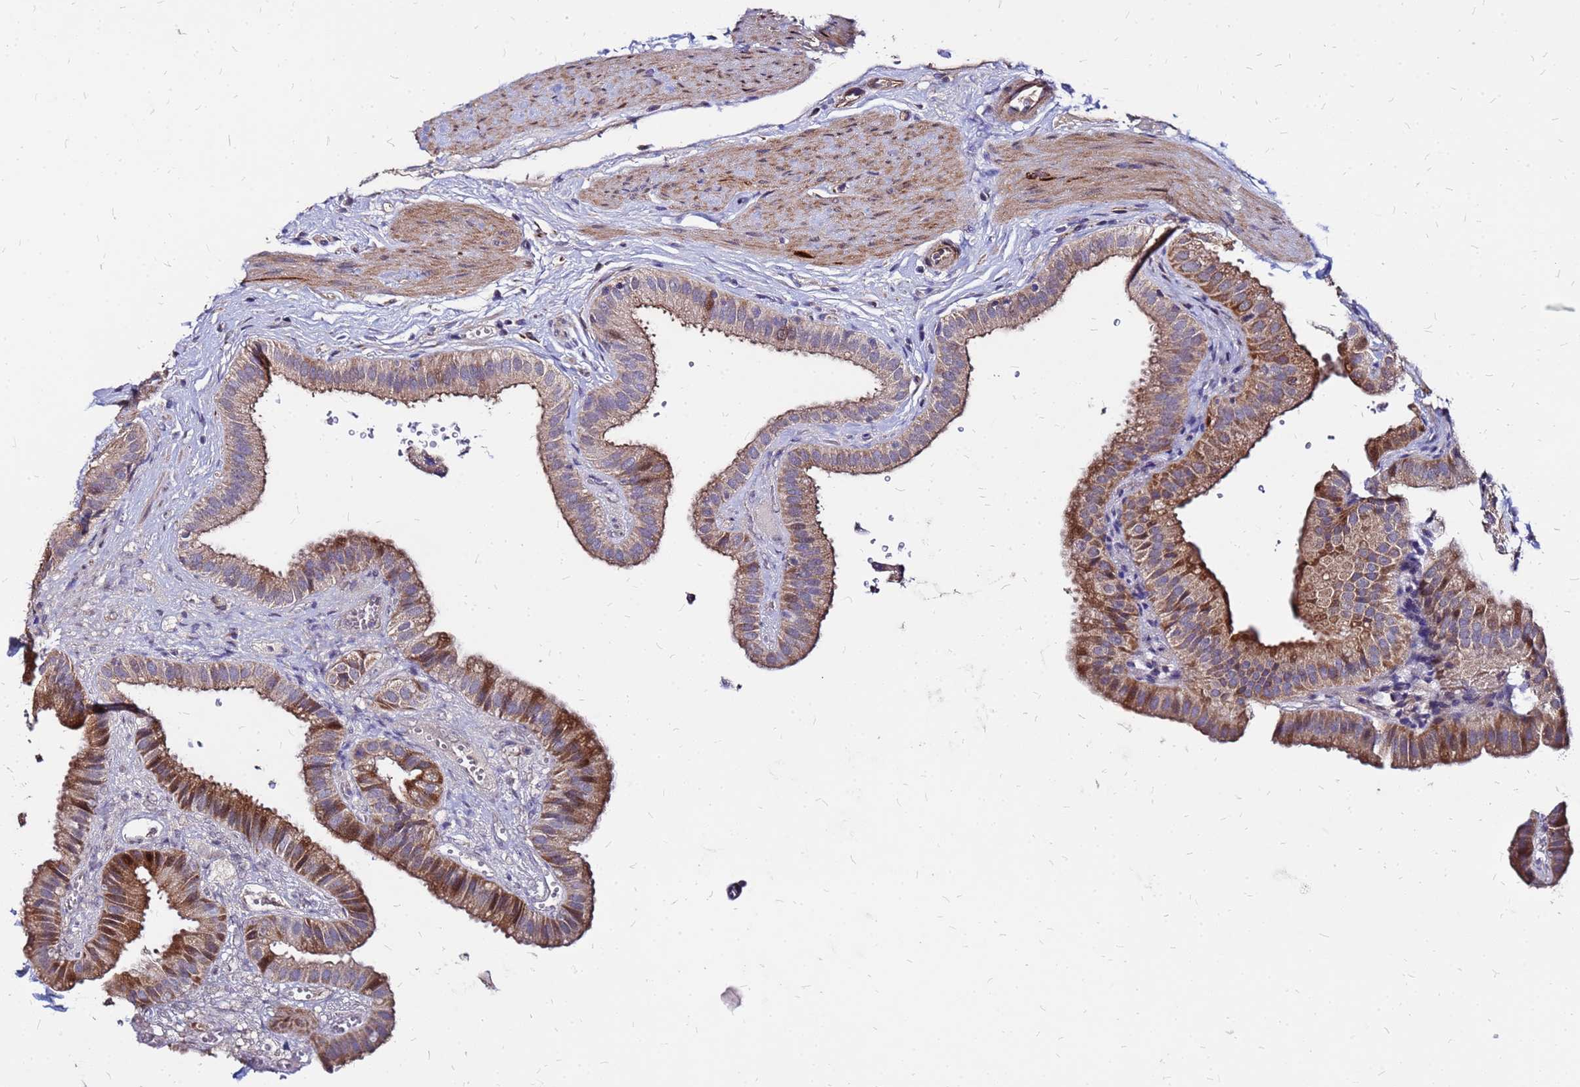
{"staining": {"intensity": "strong", "quantity": "25%-75%", "location": "cytoplasmic/membranous"}, "tissue": "gallbladder", "cell_type": "Glandular cells", "image_type": "normal", "snomed": [{"axis": "morphology", "description": "Normal tissue, NOS"}, {"axis": "topography", "description": "Gallbladder"}], "caption": "Protein analysis of normal gallbladder displays strong cytoplasmic/membranous expression in about 25%-75% of glandular cells.", "gene": "ARHGEF35", "patient": {"sex": "female", "age": 61}}